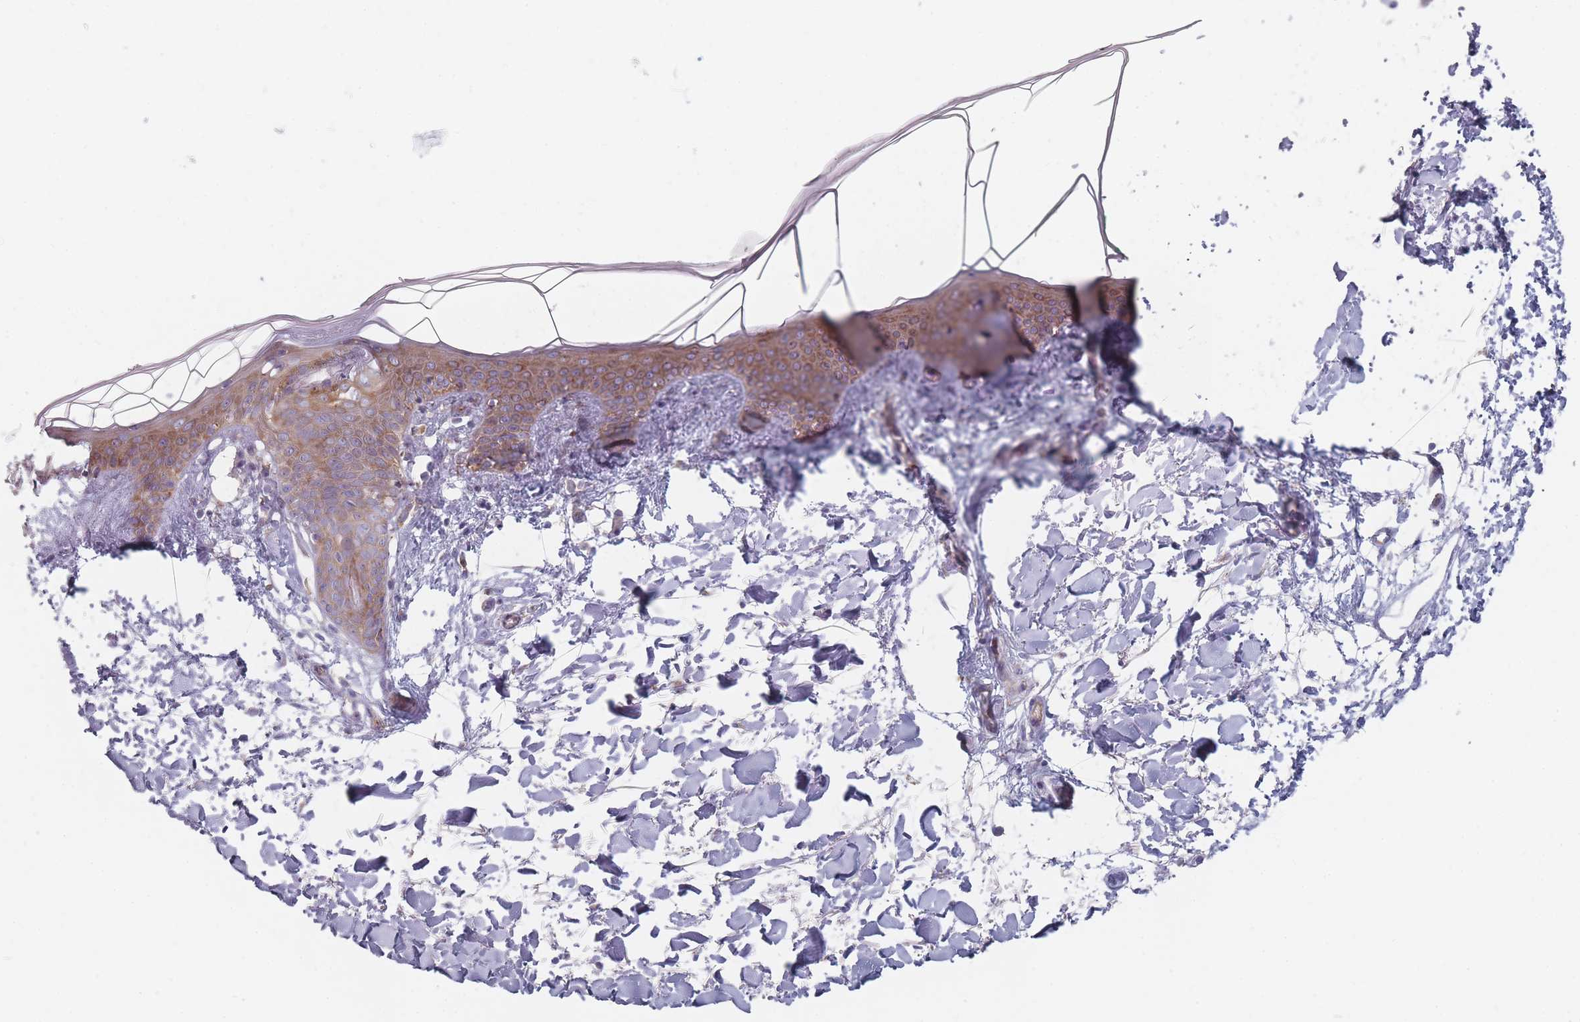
{"staining": {"intensity": "weak", "quantity": "<25%", "location": "cytoplasmic/membranous"}, "tissue": "skin", "cell_type": "Fibroblasts", "image_type": "normal", "snomed": [{"axis": "morphology", "description": "Normal tissue, NOS"}, {"axis": "topography", "description": "Skin"}], "caption": "IHC photomicrograph of normal human skin stained for a protein (brown), which demonstrates no staining in fibroblasts. (DAB (3,3'-diaminobenzidine) IHC visualized using brightfield microscopy, high magnification).", "gene": "CACNG5", "patient": {"sex": "female", "age": 34}}